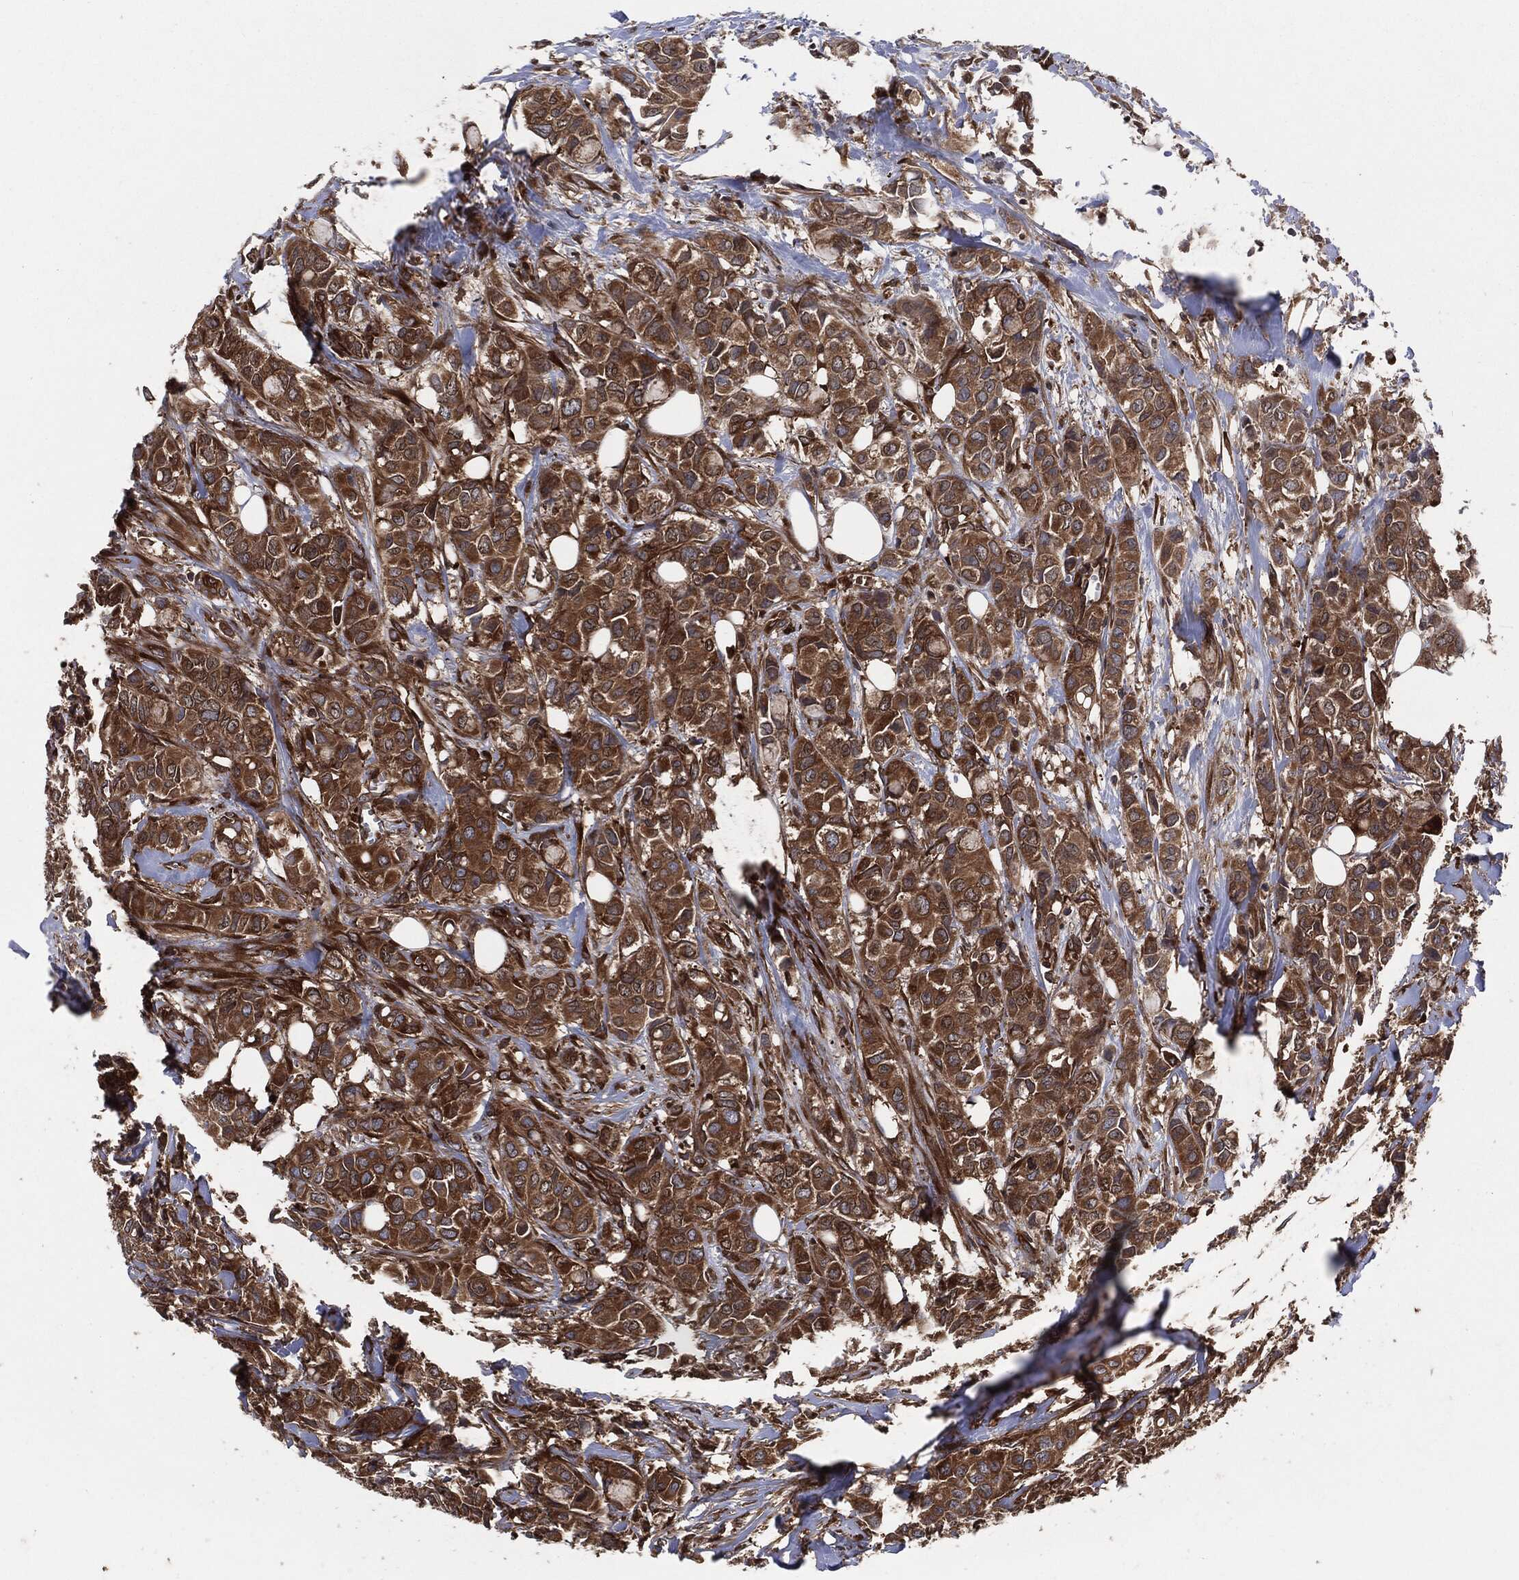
{"staining": {"intensity": "moderate", "quantity": ">75%", "location": "cytoplasmic/membranous"}, "tissue": "breast cancer", "cell_type": "Tumor cells", "image_type": "cancer", "snomed": [{"axis": "morphology", "description": "Duct carcinoma"}, {"axis": "topography", "description": "Breast"}], "caption": "An immunohistochemistry histopathology image of neoplastic tissue is shown. Protein staining in brown highlights moderate cytoplasmic/membranous positivity in intraductal carcinoma (breast) within tumor cells.", "gene": "XPNPEP1", "patient": {"sex": "female", "age": 85}}